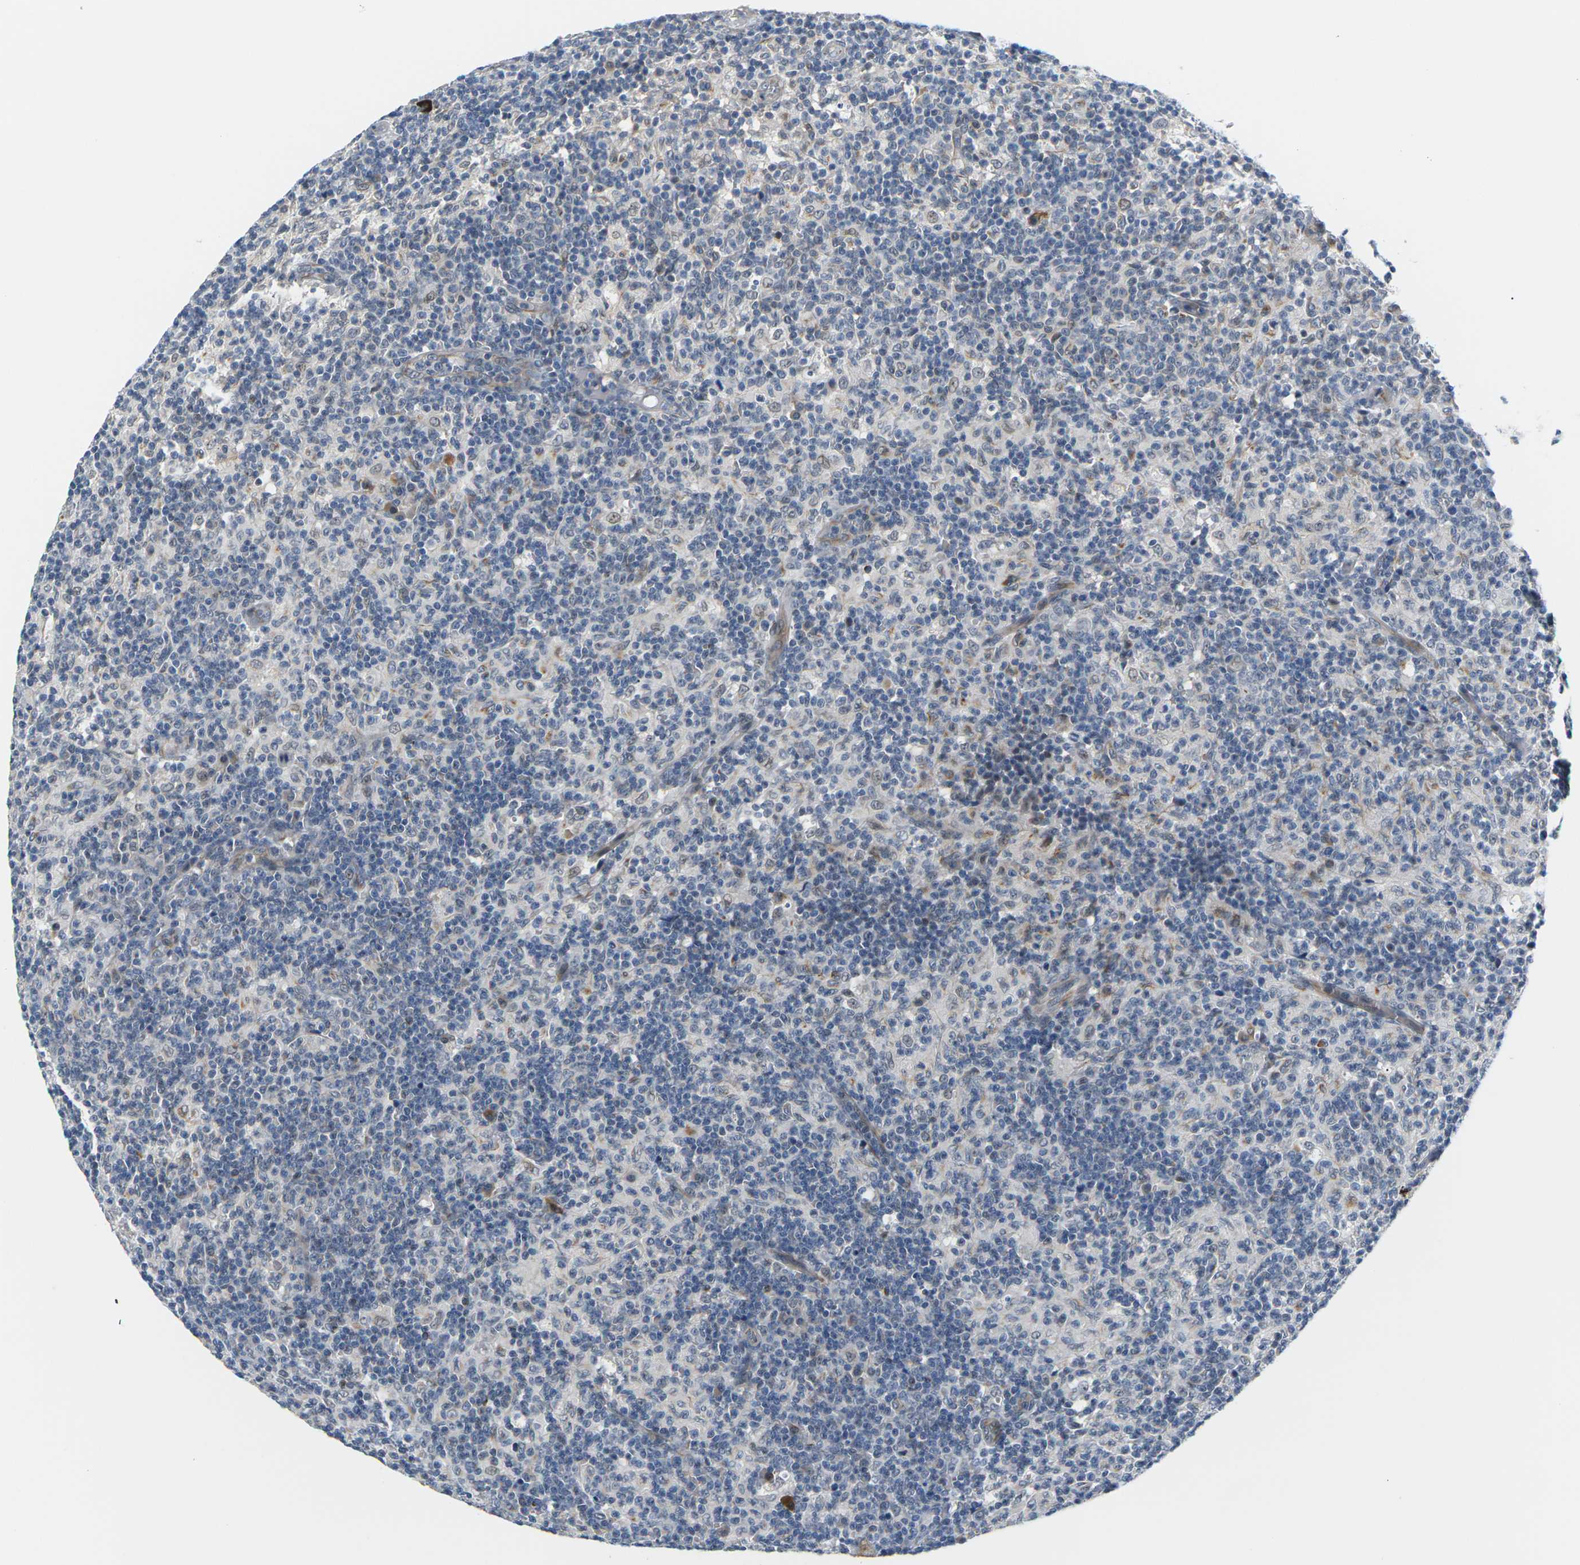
{"staining": {"intensity": "weak", "quantity": "<25%", "location": "nuclear"}, "tissue": "lymph node", "cell_type": "Germinal center cells", "image_type": "normal", "snomed": [{"axis": "morphology", "description": "Normal tissue, NOS"}, {"axis": "morphology", "description": "Inflammation, NOS"}, {"axis": "topography", "description": "Lymph node"}], "caption": "Immunohistochemical staining of benign human lymph node exhibits no significant expression in germinal center cells.", "gene": "PKP2", "patient": {"sex": "male", "age": 55}}